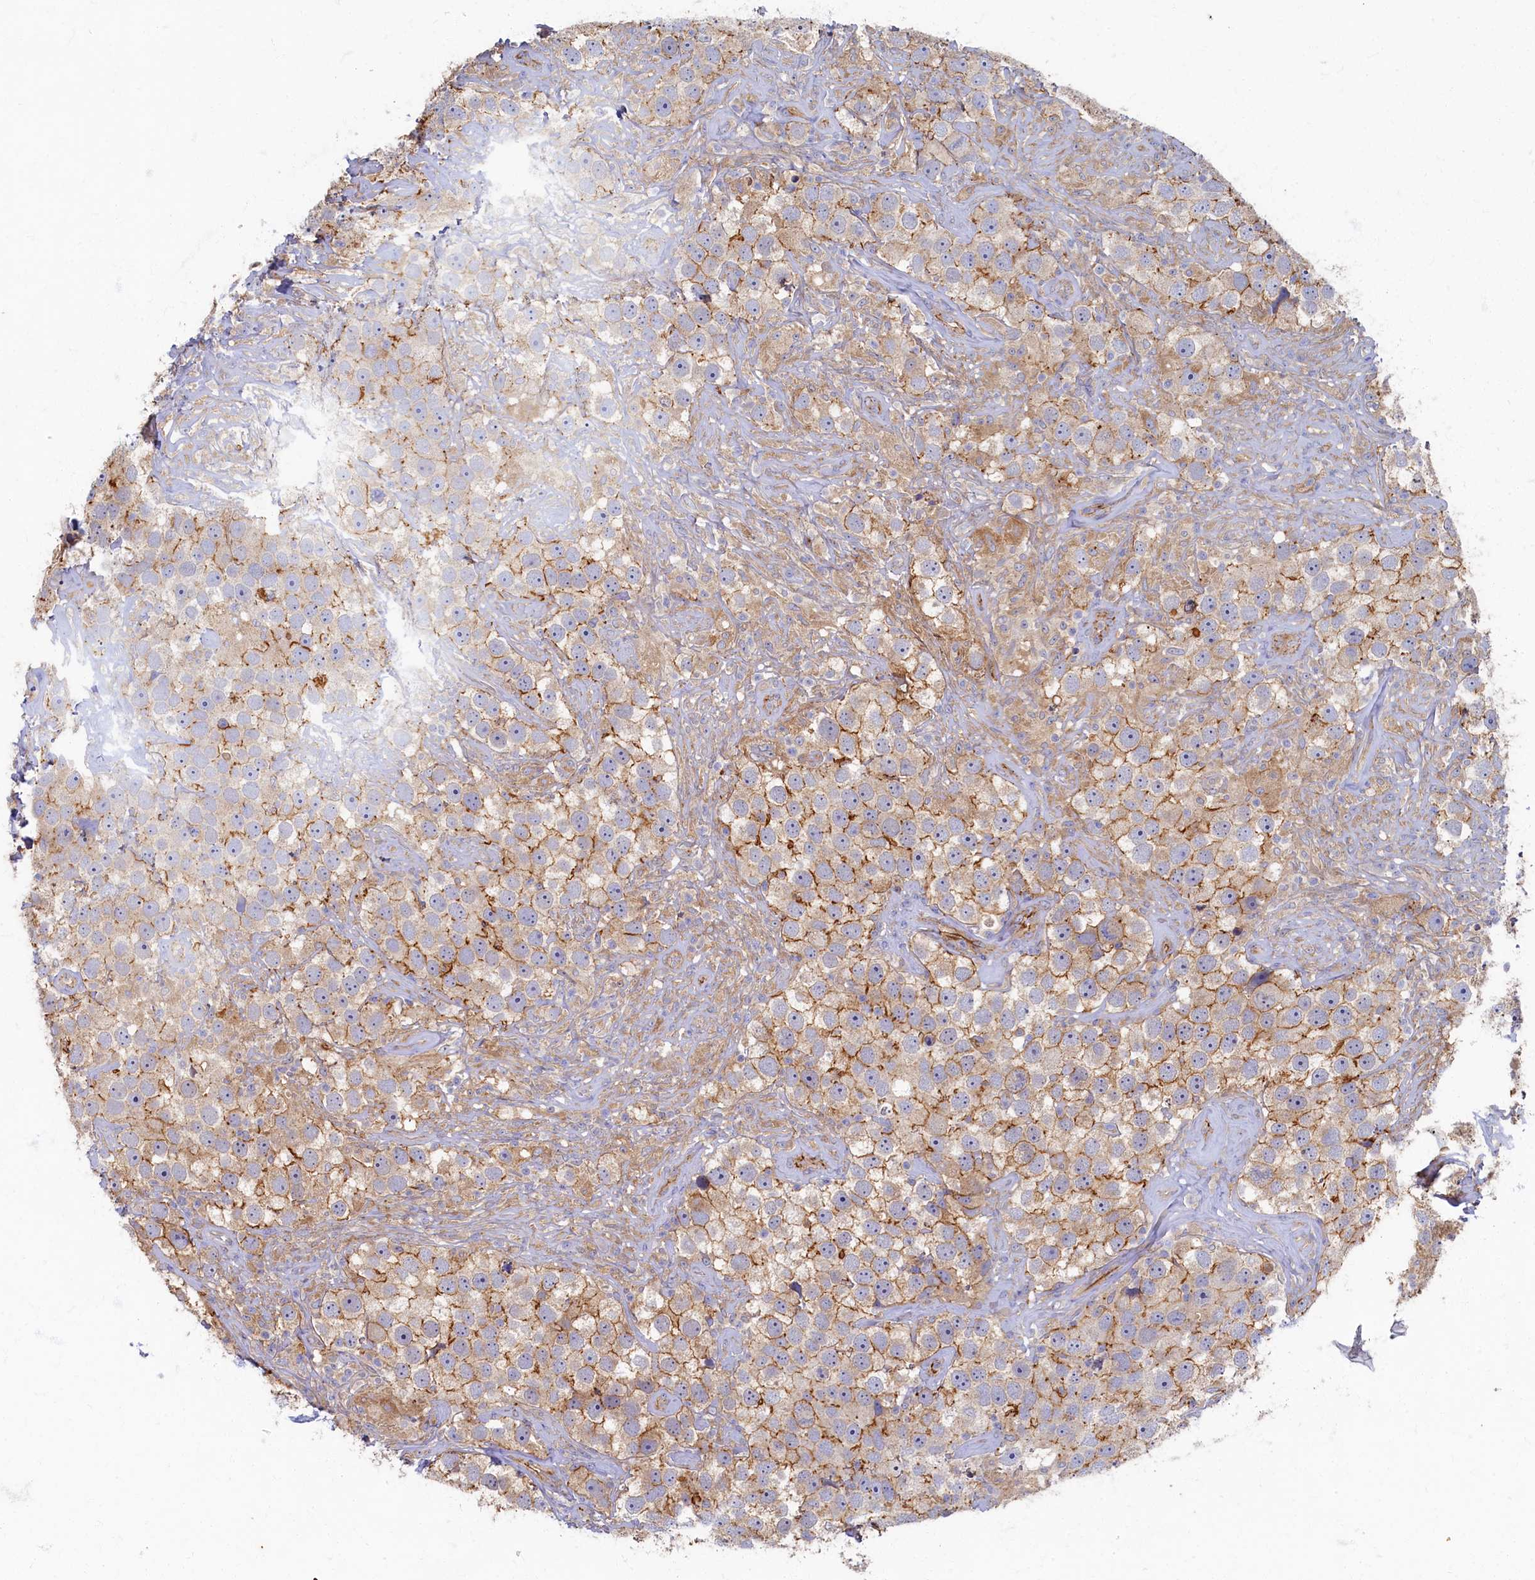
{"staining": {"intensity": "moderate", "quantity": "25%-75%", "location": "cytoplasmic/membranous"}, "tissue": "testis cancer", "cell_type": "Tumor cells", "image_type": "cancer", "snomed": [{"axis": "morphology", "description": "Seminoma, NOS"}, {"axis": "topography", "description": "Testis"}], "caption": "This photomicrograph demonstrates testis cancer stained with immunohistochemistry (IHC) to label a protein in brown. The cytoplasmic/membranous of tumor cells show moderate positivity for the protein. Nuclei are counter-stained blue.", "gene": "PSMG2", "patient": {"sex": "male", "age": 49}}